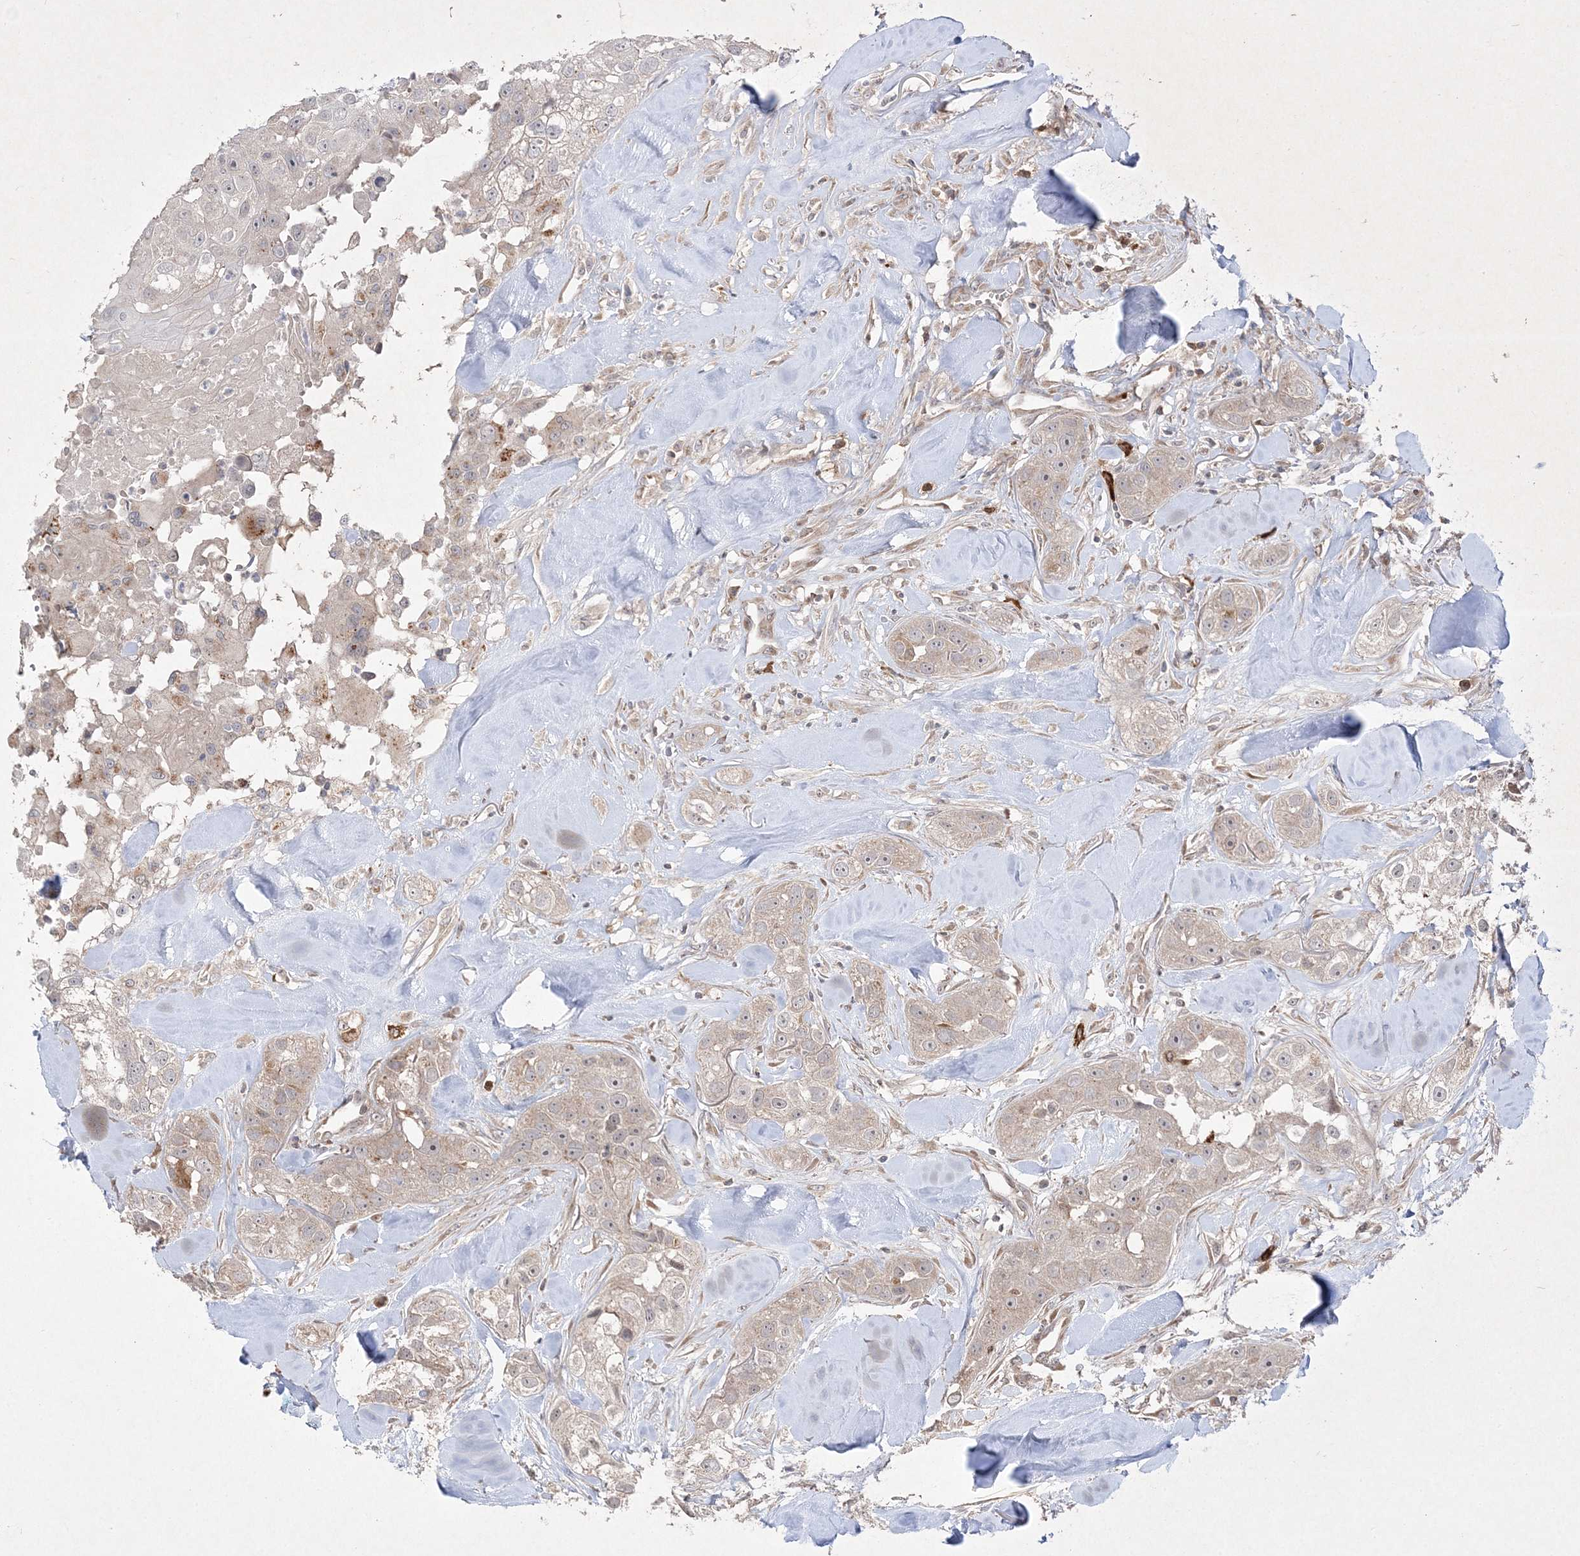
{"staining": {"intensity": "weak", "quantity": "<25%", "location": "cytoplasmic/membranous"}, "tissue": "head and neck cancer", "cell_type": "Tumor cells", "image_type": "cancer", "snomed": [{"axis": "morphology", "description": "Normal tissue, NOS"}, {"axis": "morphology", "description": "Squamous cell carcinoma, NOS"}, {"axis": "topography", "description": "Skeletal muscle"}, {"axis": "topography", "description": "Head-Neck"}], "caption": "High magnification brightfield microscopy of head and neck squamous cell carcinoma stained with DAB (brown) and counterstained with hematoxylin (blue): tumor cells show no significant positivity. (DAB (3,3'-diaminobenzidine) immunohistochemistry (IHC) visualized using brightfield microscopy, high magnification).", "gene": "CLNK", "patient": {"sex": "male", "age": 51}}